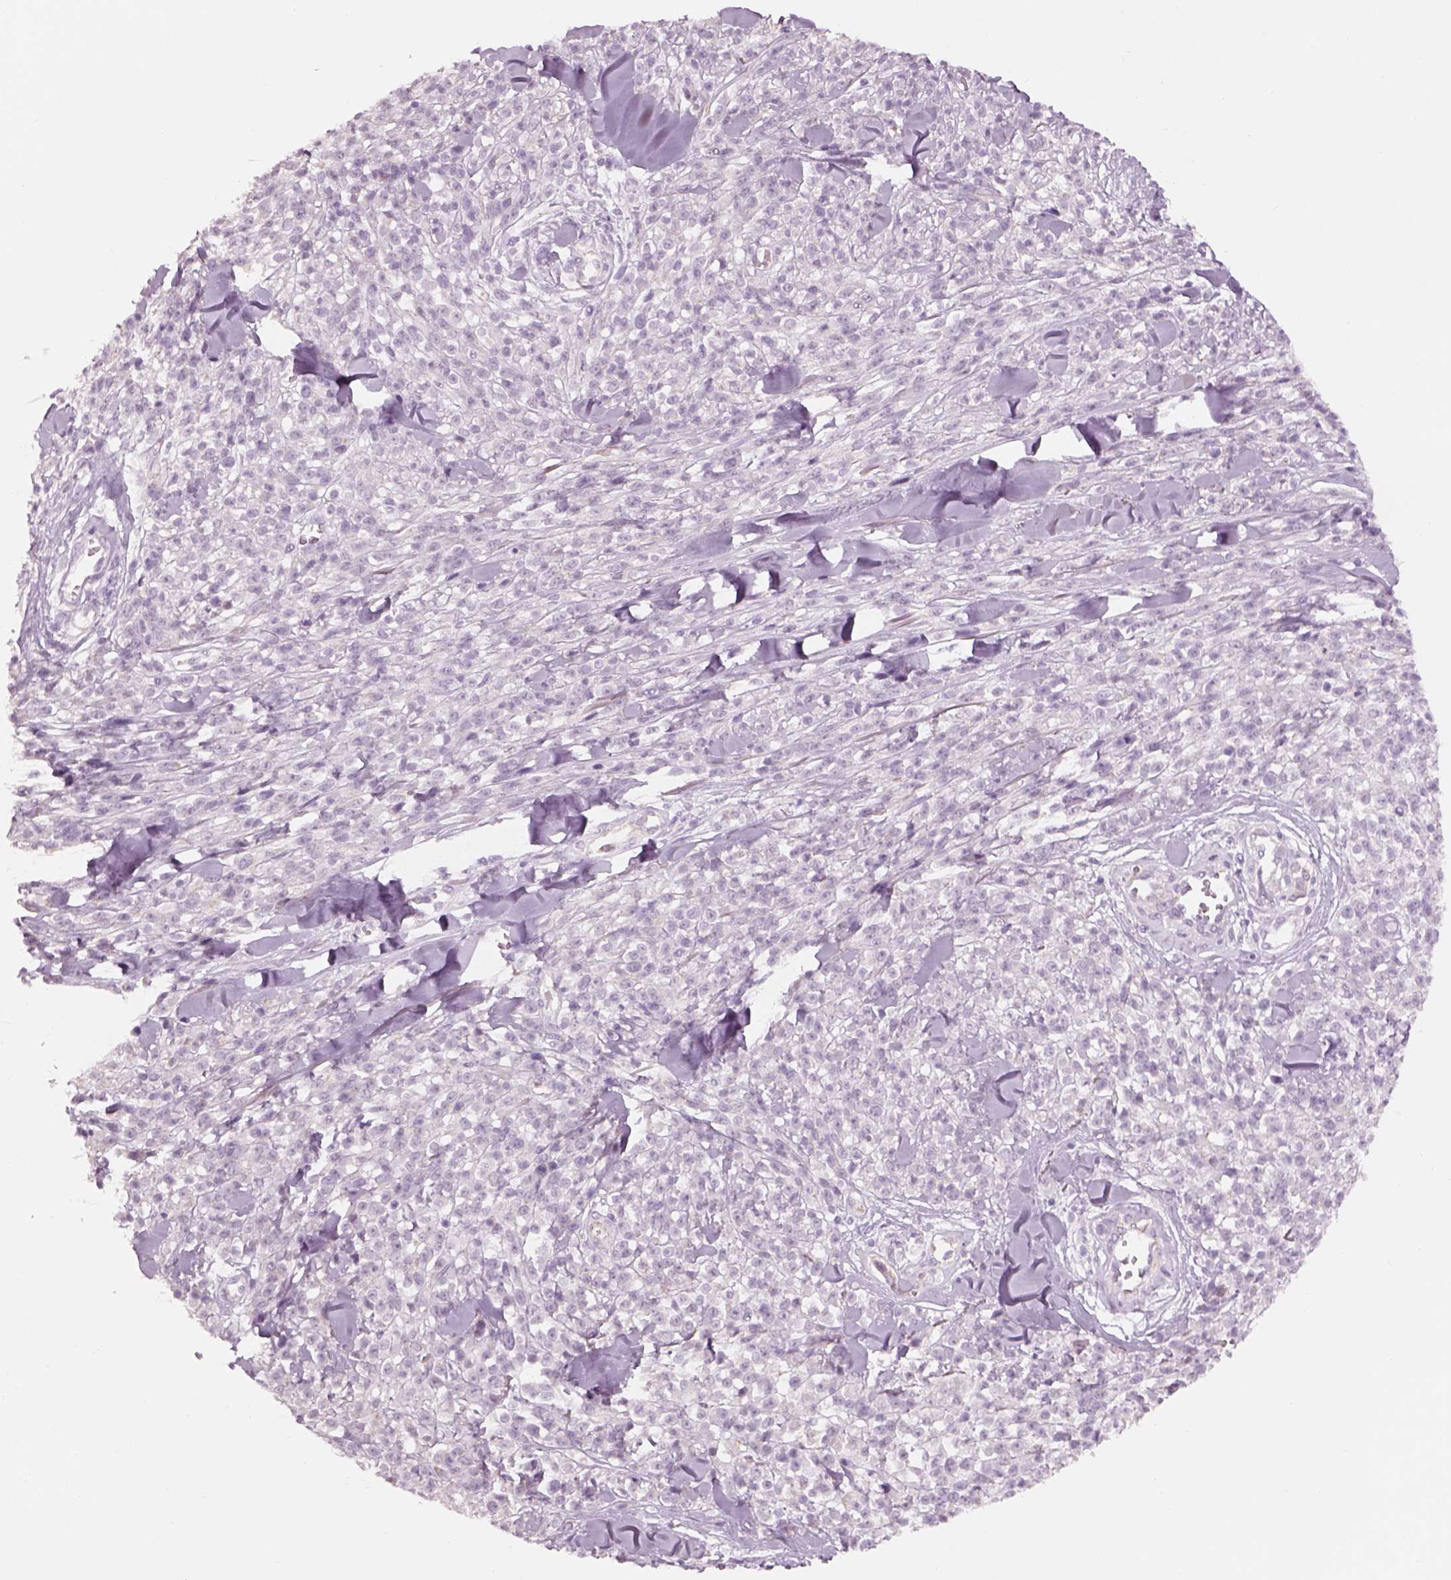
{"staining": {"intensity": "negative", "quantity": "none", "location": "none"}, "tissue": "melanoma", "cell_type": "Tumor cells", "image_type": "cancer", "snomed": [{"axis": "morphology", "description": "Malignant melanoma, NOS"}, {"axis": "topography", "description": "Skin"}, {"axis": "topography", "description": "Skin of trunk"}], "caption": "High power microscopy micrograph of an immunohistochemistry micrograph of melanoma, revealing no significant positivity in tumor cells.", "gene": "GAS2L2", "patient": {"sex": "male", "age": 74}}